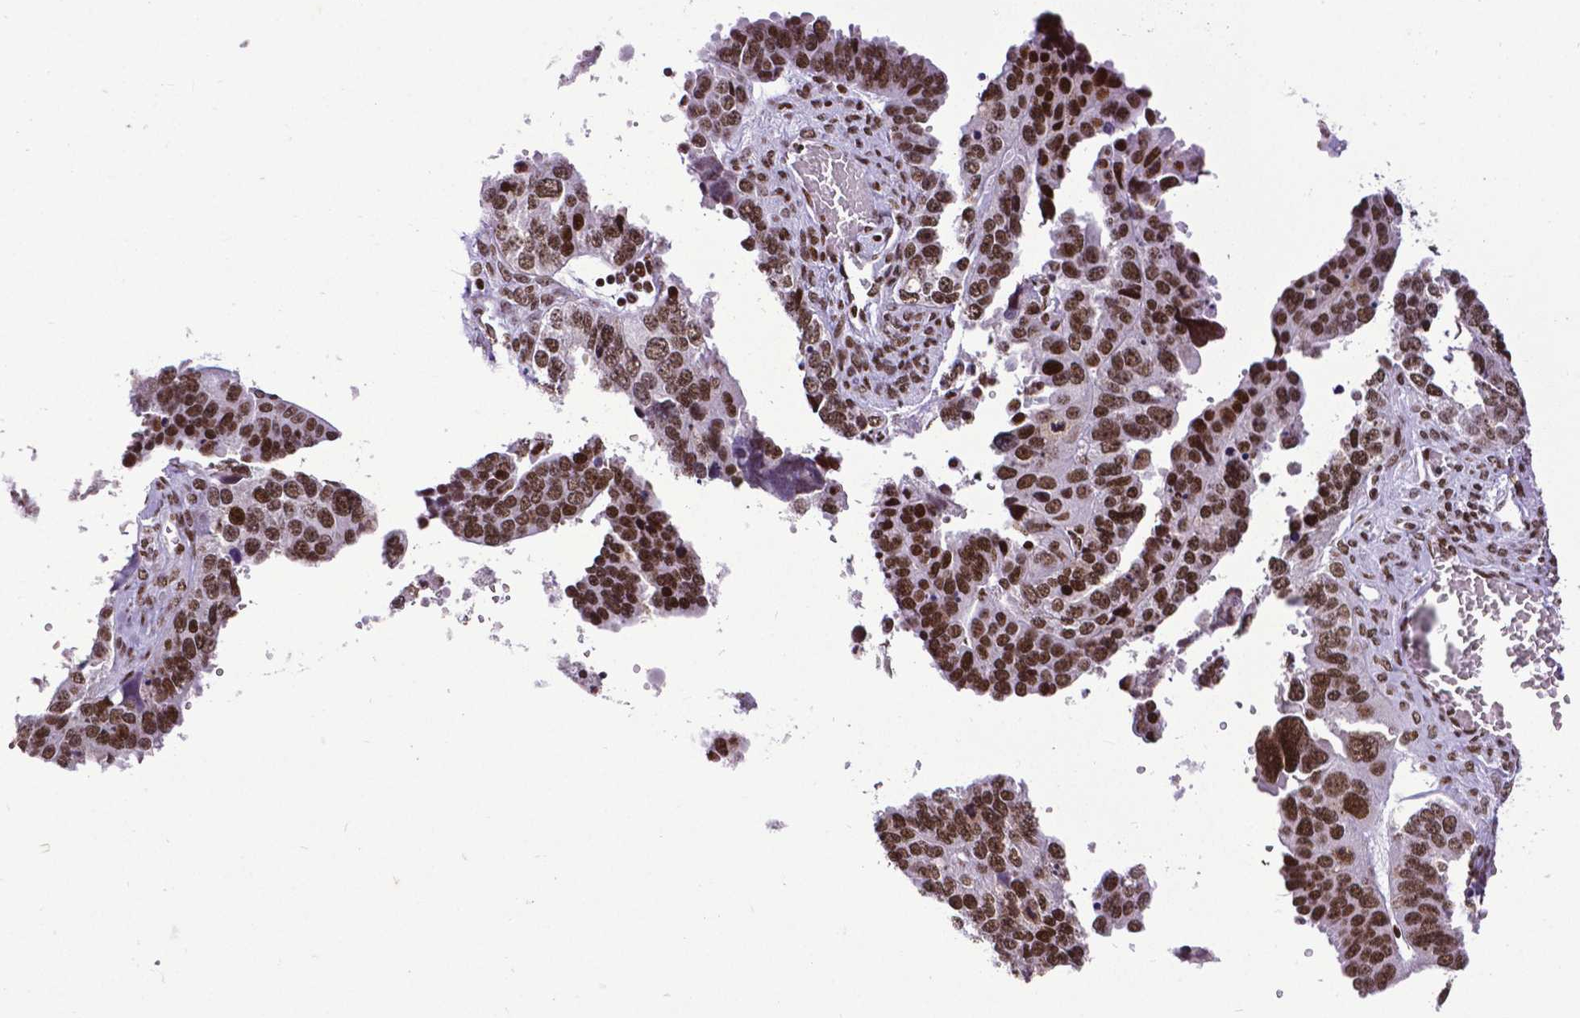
{"staining": {"intensity": "strong", "quantity": ">75%", "location": "nuclear"}, "tissue": "ovarian cancer", "cell_type": "Tumor cells", "image_type": "cancer", "snomed": [{"axis": "morphology", "description": "Cystadenocarcinoma, serous, NOS"}, {"axis": "topography", "description": "Ovary"}], "caption": "A photomicrograph of ovarian cancer (serous cystadenocarcinoma) stained for a protein reveals strong nuclear brown staining in tumor cells.", "gene": "CTCF", "patient": {"sex": "female", "age": 76}}